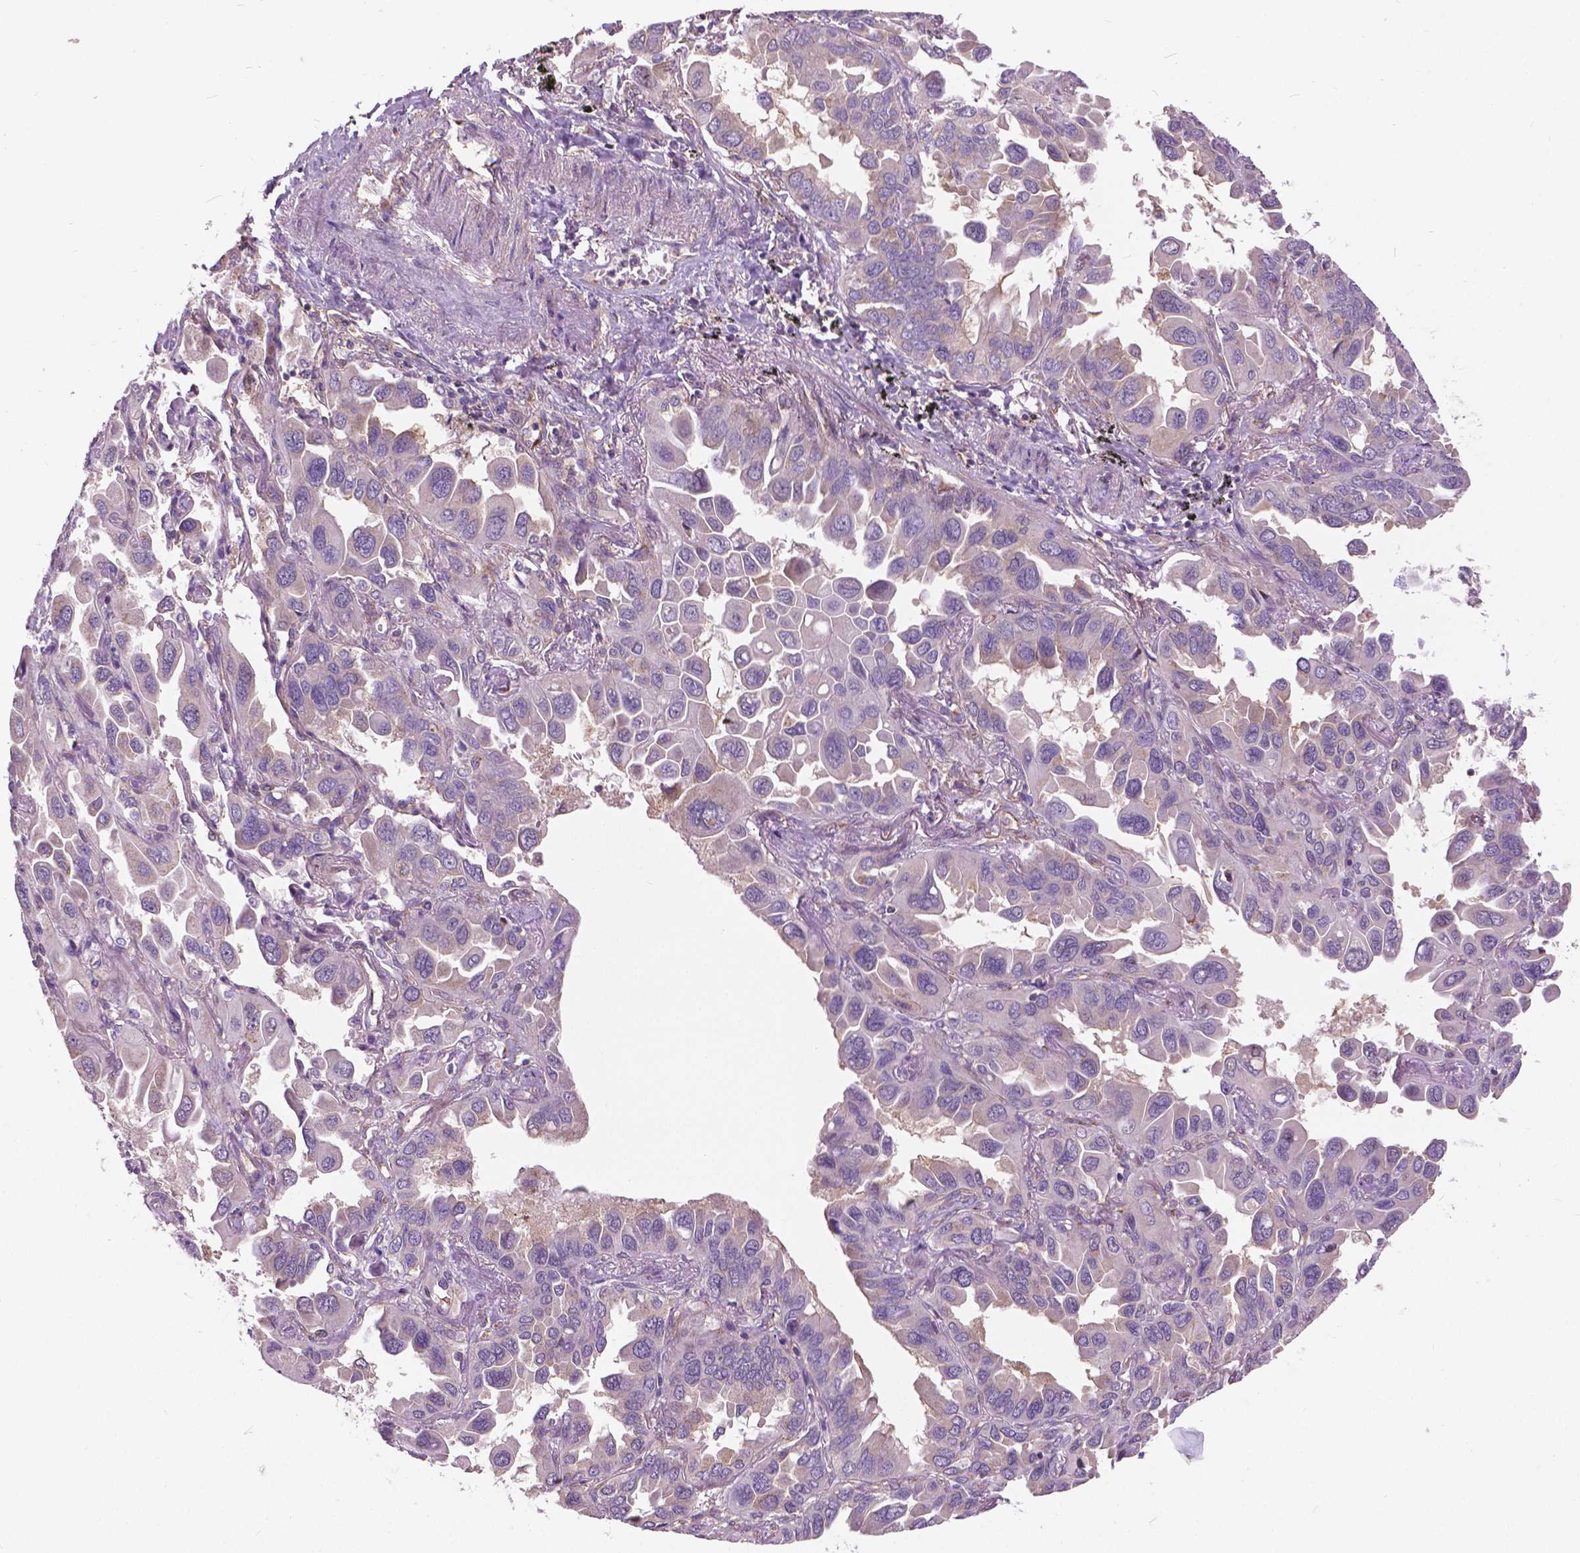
{"staining": {"intensity": "negative", "quantity": "none", "location": "none"}, "tissue": "lung cancer", "cell_type": "Tumor cells", "image_type": "cancer", "snomed": [{"axis": "morphology", "description": "Adenocarcinoma, NOS"}, {"axis": "topography", "description": "Lung"}], "caption": "Image shows no protein positivity in tumor cells of lung adenocarcinoma tissue.", "gene": "MZT1", "patient": {"sex": "male", "age": 64}}